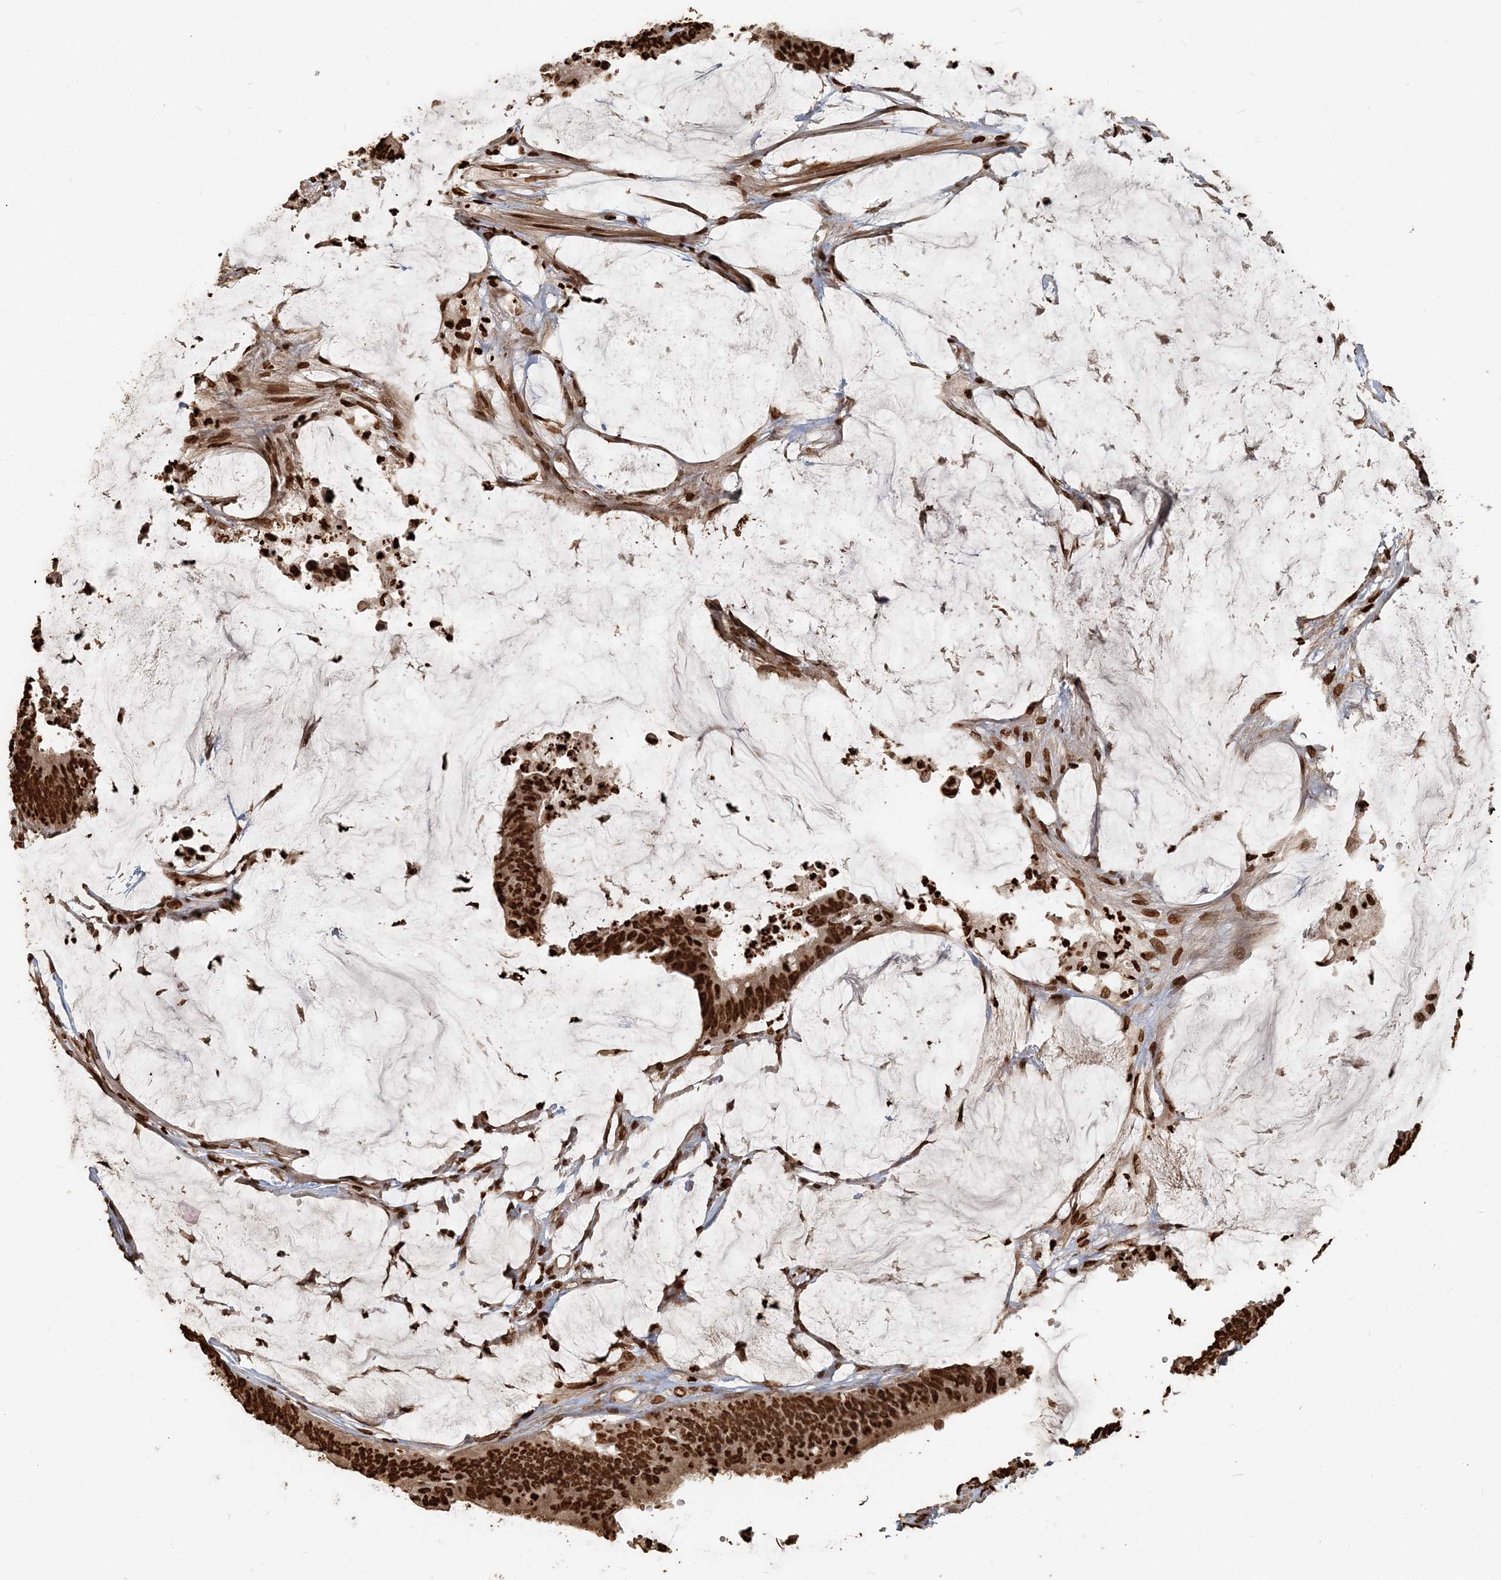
{"staining": {"intensity": "strong", "quantity": ">75%", "location": "nuclear"}, "tissue": "colorectal cancer", "cell_type": "Tumor cells", "image_type": "cancer", "snomed": [{"axis": "morphology", "description": "Adenocarcinoma, NOS"}, {"axis": "topography", "description": "Rectum"}], "caption": "Immunohistochemistry (IHC) (DAB) staining of human colorectal adenocarcinoma reveals strong nuclear protein staining in approximately >75% of tumor cells.", "gene": "H3-3B", "patient": {"sex": "female", "age": 66}}